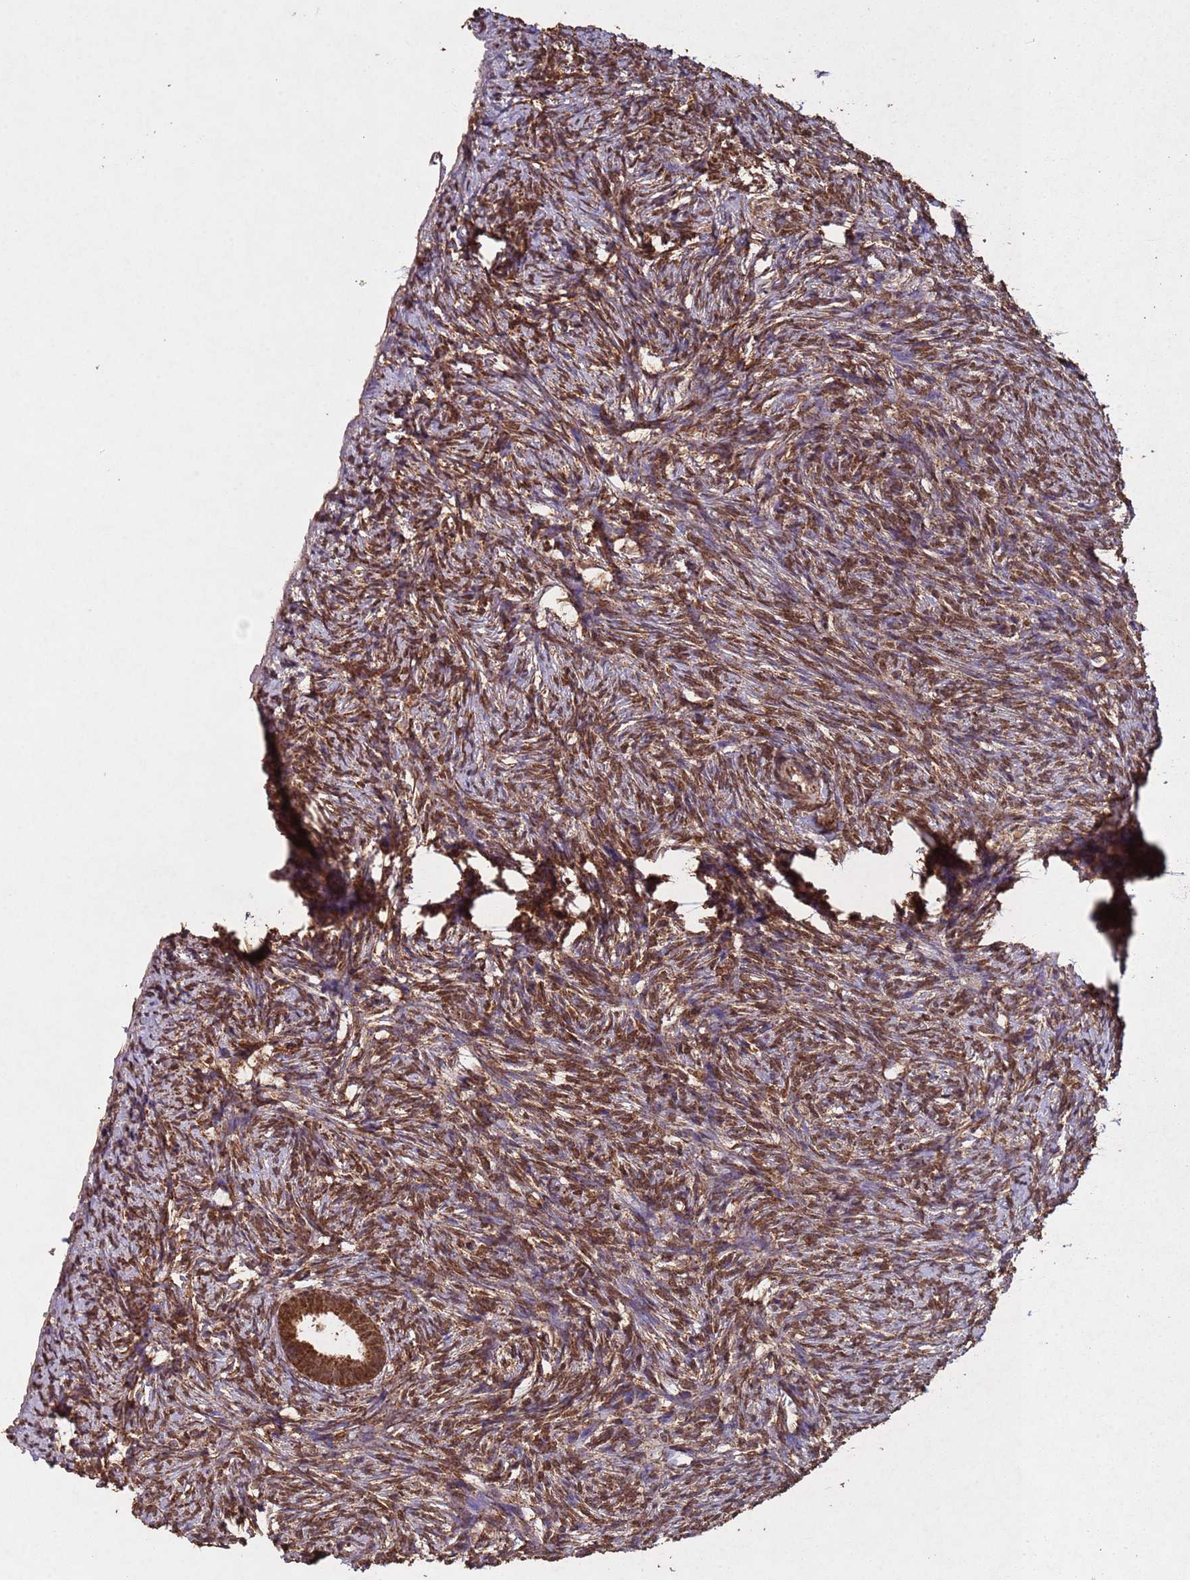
{"staining": {"intensity": "moderate", "quantity": ">75%", "location": "cytoplasmic/membranous,nuclear"}, "tissue": "ovary", "cell_type": "Follicle cells", "image_type": "normal", "snomed": [{"axis": "morphology", "description": "Normal tissue, NOS"}, {"axis": "topography", "description": "Ovary"}], "caption": "Protein expression analysis of normal human ovary reveals moderate cytoplasmic/membranous,nuclear staining in about >75% of follicle cells.", "gene": "HDAC10", "patient": {"sex": "female", "age": 51}}